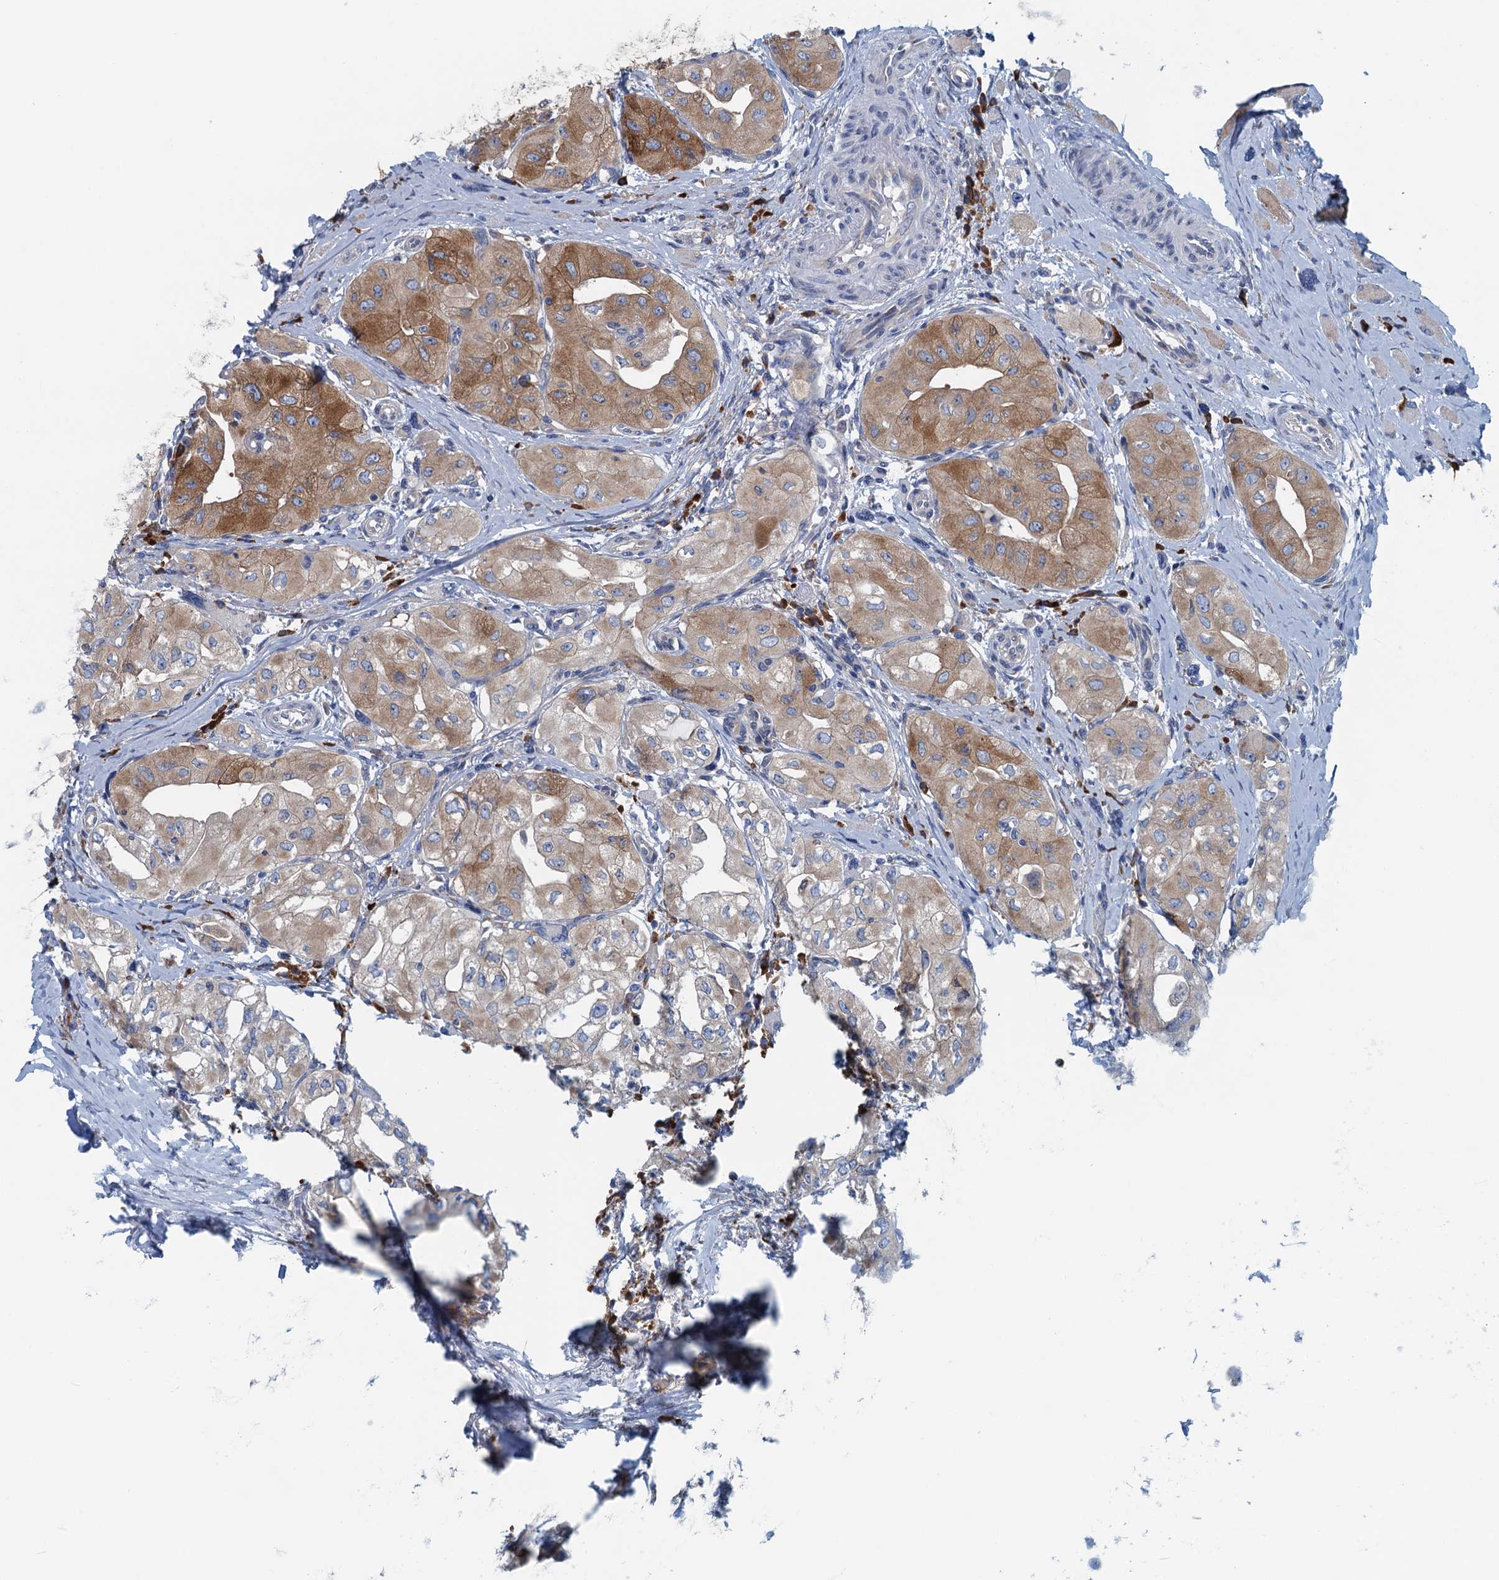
{"staining": {"intensity": "moderate", "quantity": ">75%", "location": "cytoplasmic/membranous"}, "tissue": "thyroid cancer", "cell_type": "Tumor cells", "image_type": "cancer", "snomed": [{"axis": "morphology", "description": "Papillary adenocarcinoma, NOS"}, {"axis": "topography", "description": "Thyroid gland"}], "caption": "This photomicrograph displays thyroid cancer (papillary adenocarcinoma) stained with immunohistochemistry (IHC) to label a protein in brown. The cytoplasmic/membranous of tumor cells show moderate positivity for the protein. Nuclei are counter-stained blue.", "gene": "MYDGF", "patient": {"sex": "female", "age": 59}}